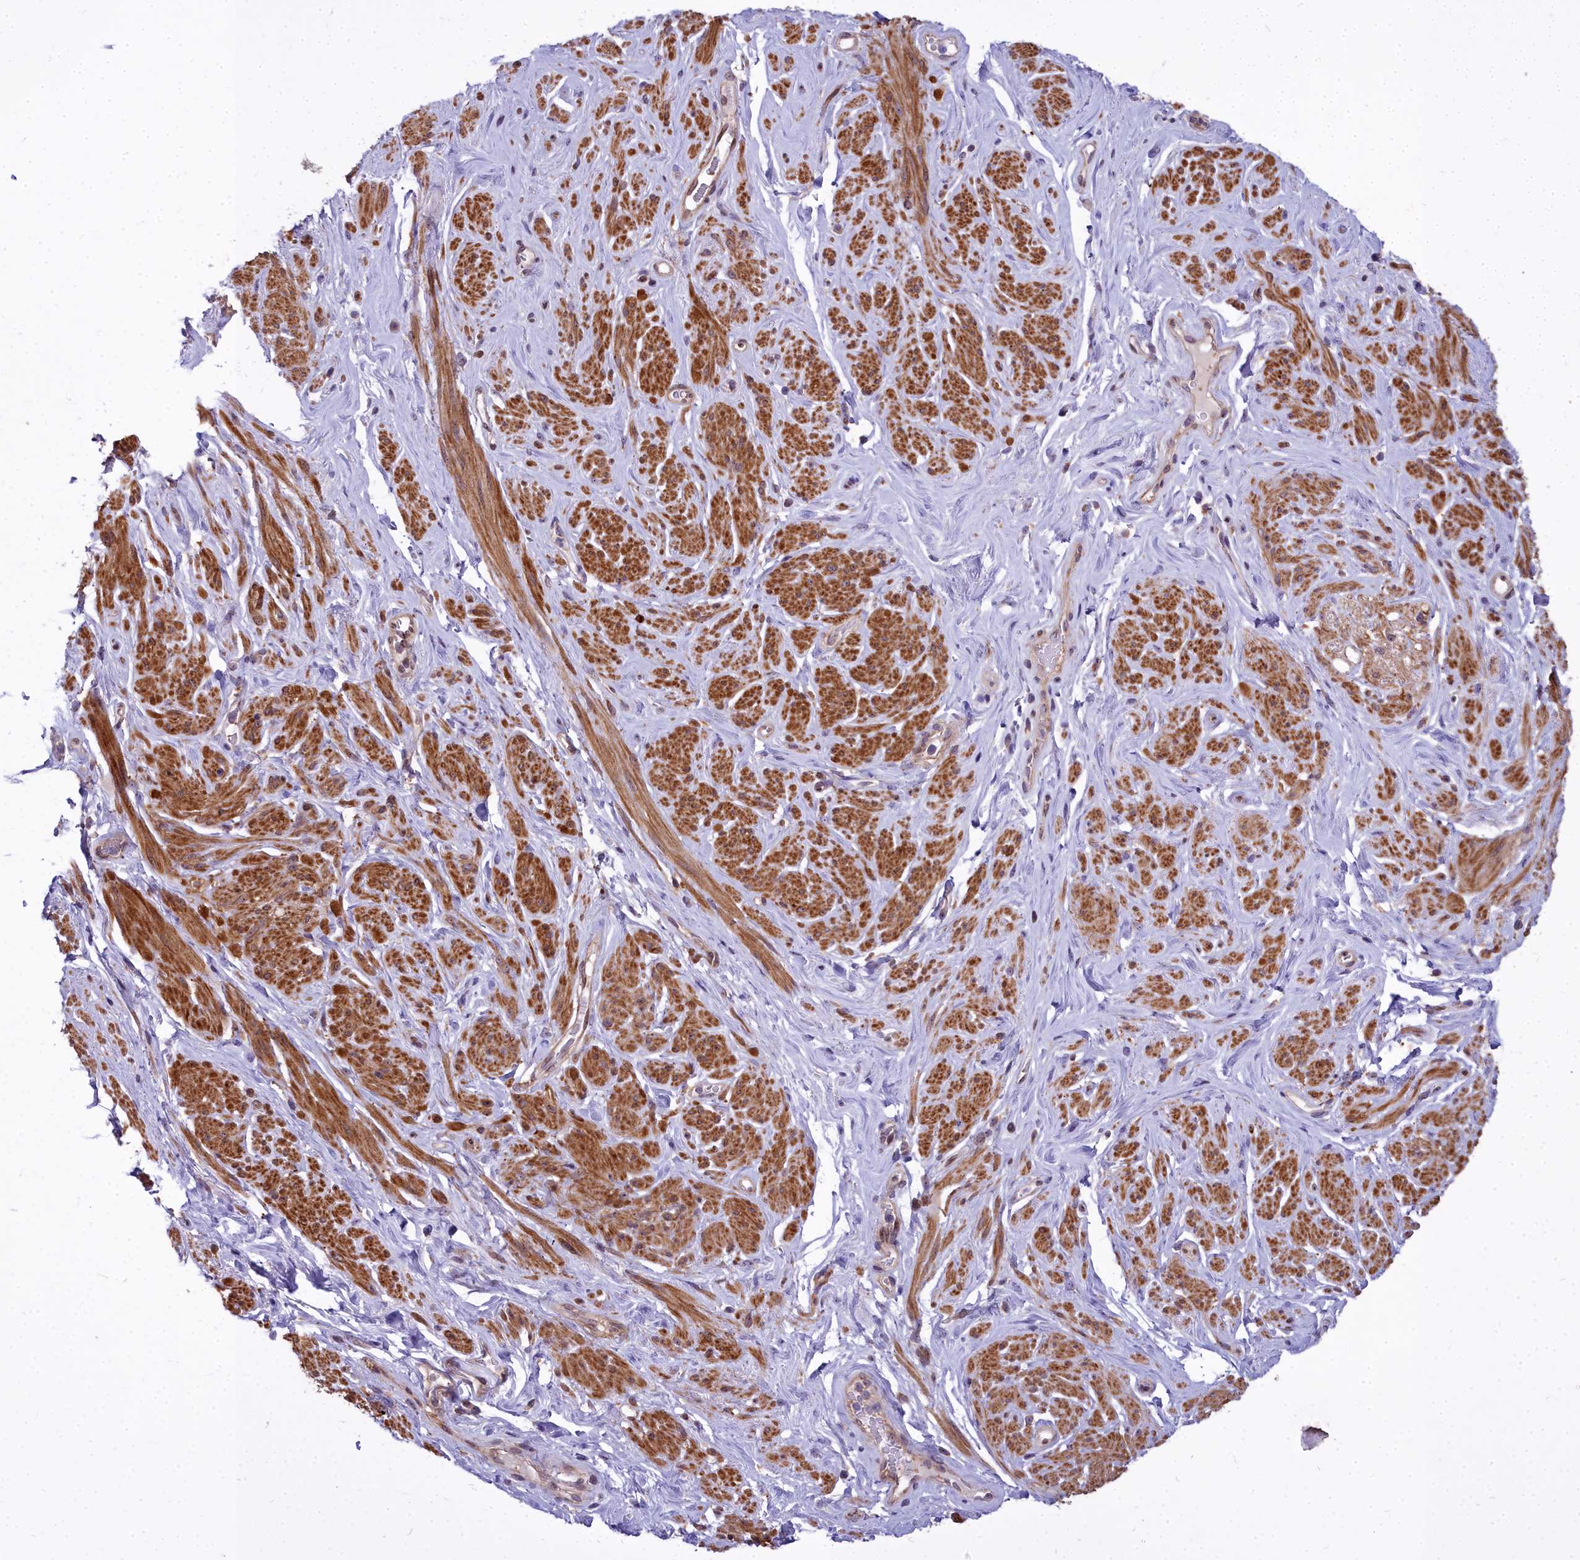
{"staining": {"intensity": "moderate", "quantity": ">75%", "location": "cytoplasmic/membranous,nuclear"}, "tissue": "smooth muscle", "cell_type": "Smooth muscle cells", "image_type": "normal", "snomed": [{"axis": "morphology", "description": "Normal tissue, NOS"}, {"axis": "topography", "description": "Smooth muscle"}, {"axis": "topography", "description": "Peripheral nerve tissue"}], "caption": "High-magnification brightfield microscopy of benign smooth muscle stained with DAB (brown) and counterstained with hematoxylin (blue). smooth muscle cells exhibit moderate cytoplasmic/membranous,nuclear staining is appreciated in approximately>75% of cells. The protein of interest is stained brown, and the nuclei are stained in blue (DAB (3,3'-diaminobenzidine) IHC with brightfield microscopy, high magnification).", "gene": "ABCB8", "patient": {"sex": "male", "age": 69}}